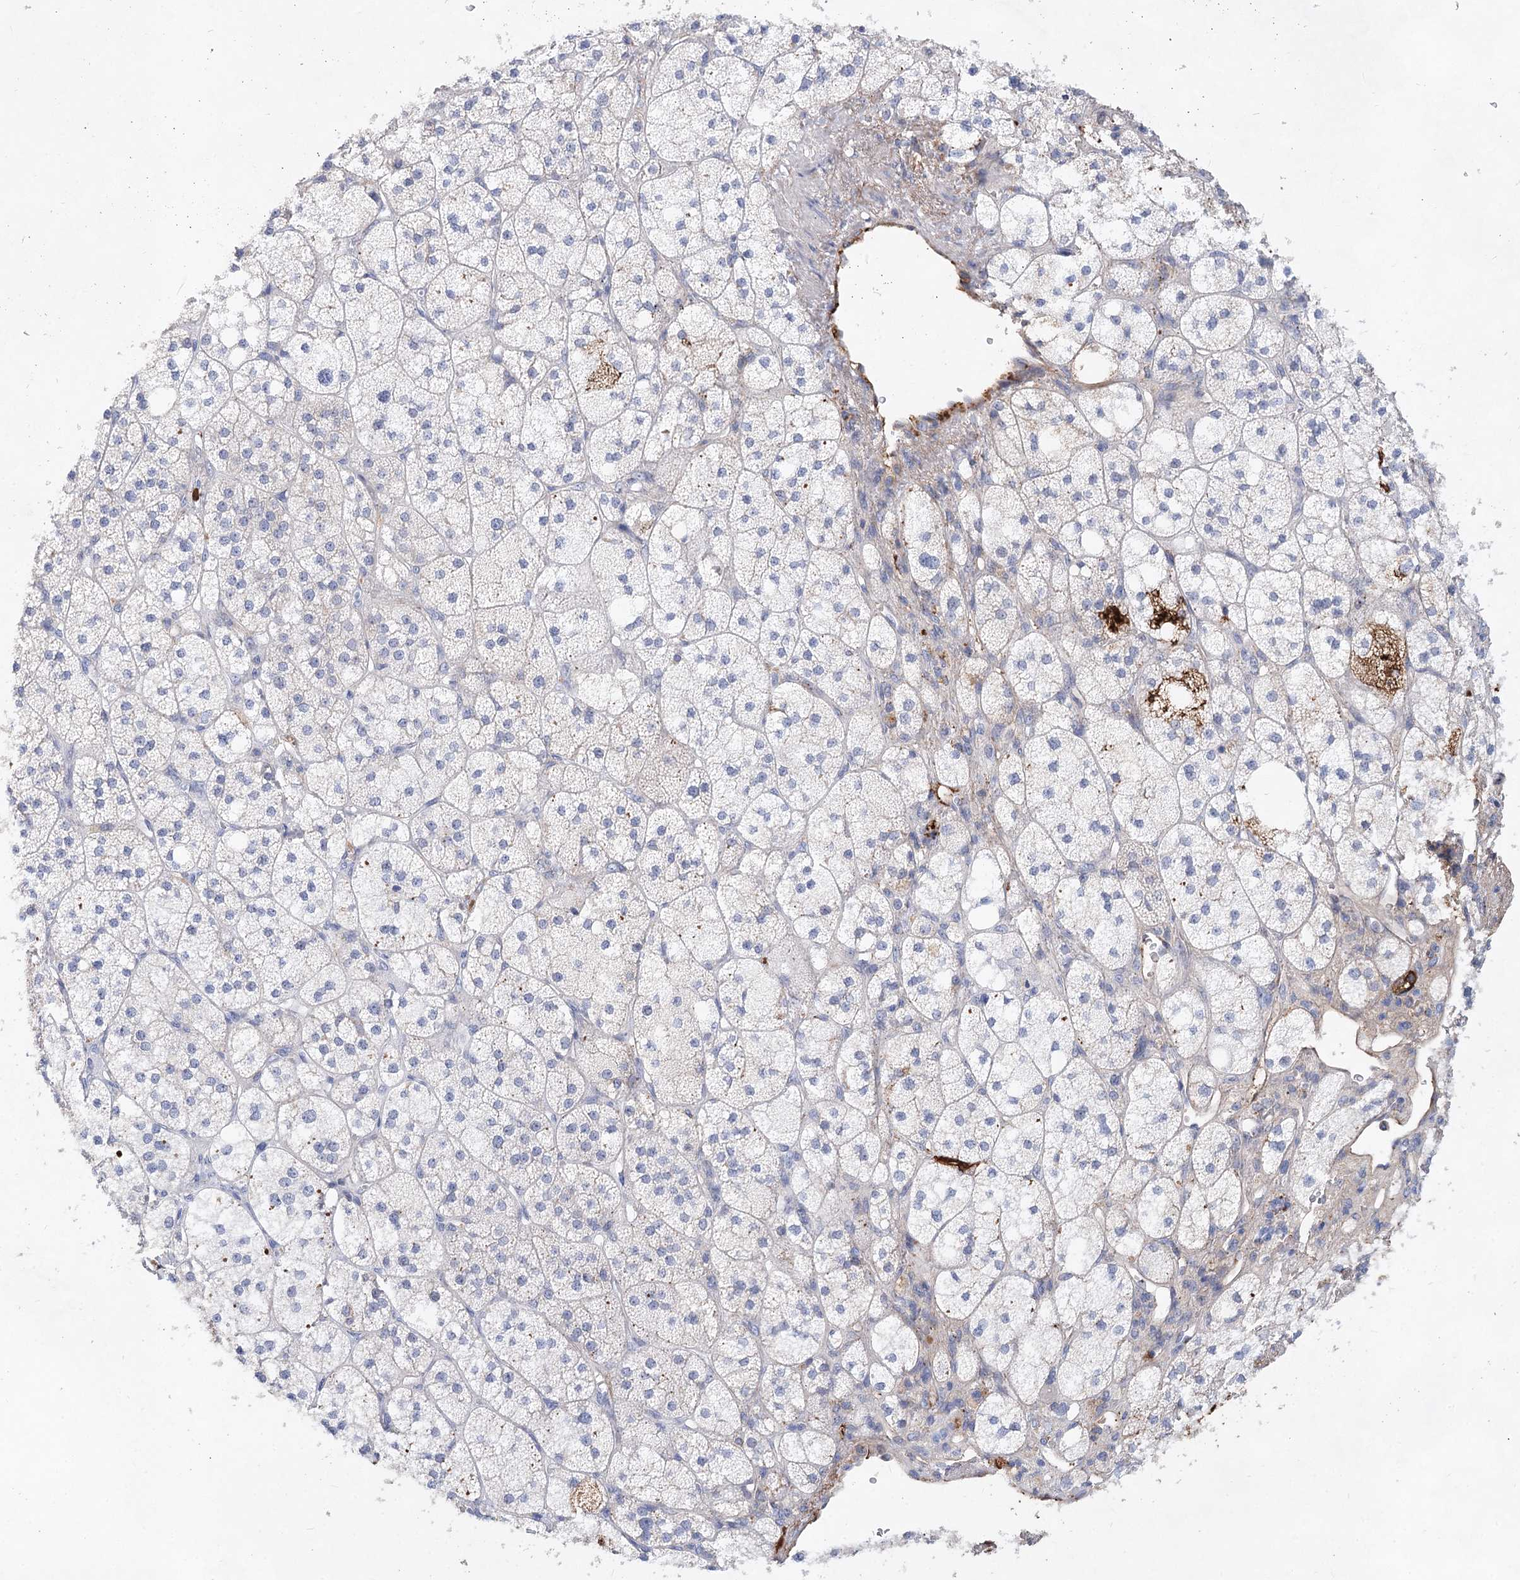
{"staining": {"intensity": "moderate", "quantity": "<25%", "location": "cytoplasmic/membranous"}, "tissue": "adrenal gland", "cell_type": "Glandular cells", "image_type": "normal", "snomed": [{"axis": "morphology", "description": "Normal tissue, NOS"}, {"axis": "topography", "description": "Adrenal gland"}], "caption": "Immunohistochemical staining of unremarkable adrenal gland shows low levels of moderate cytoplasmic/membranous positivity in about <25% of glandular cells. Nuclei are stained in blue.", "gene": "TASOR2", "patient": {"sex": "male", "age": 61}}